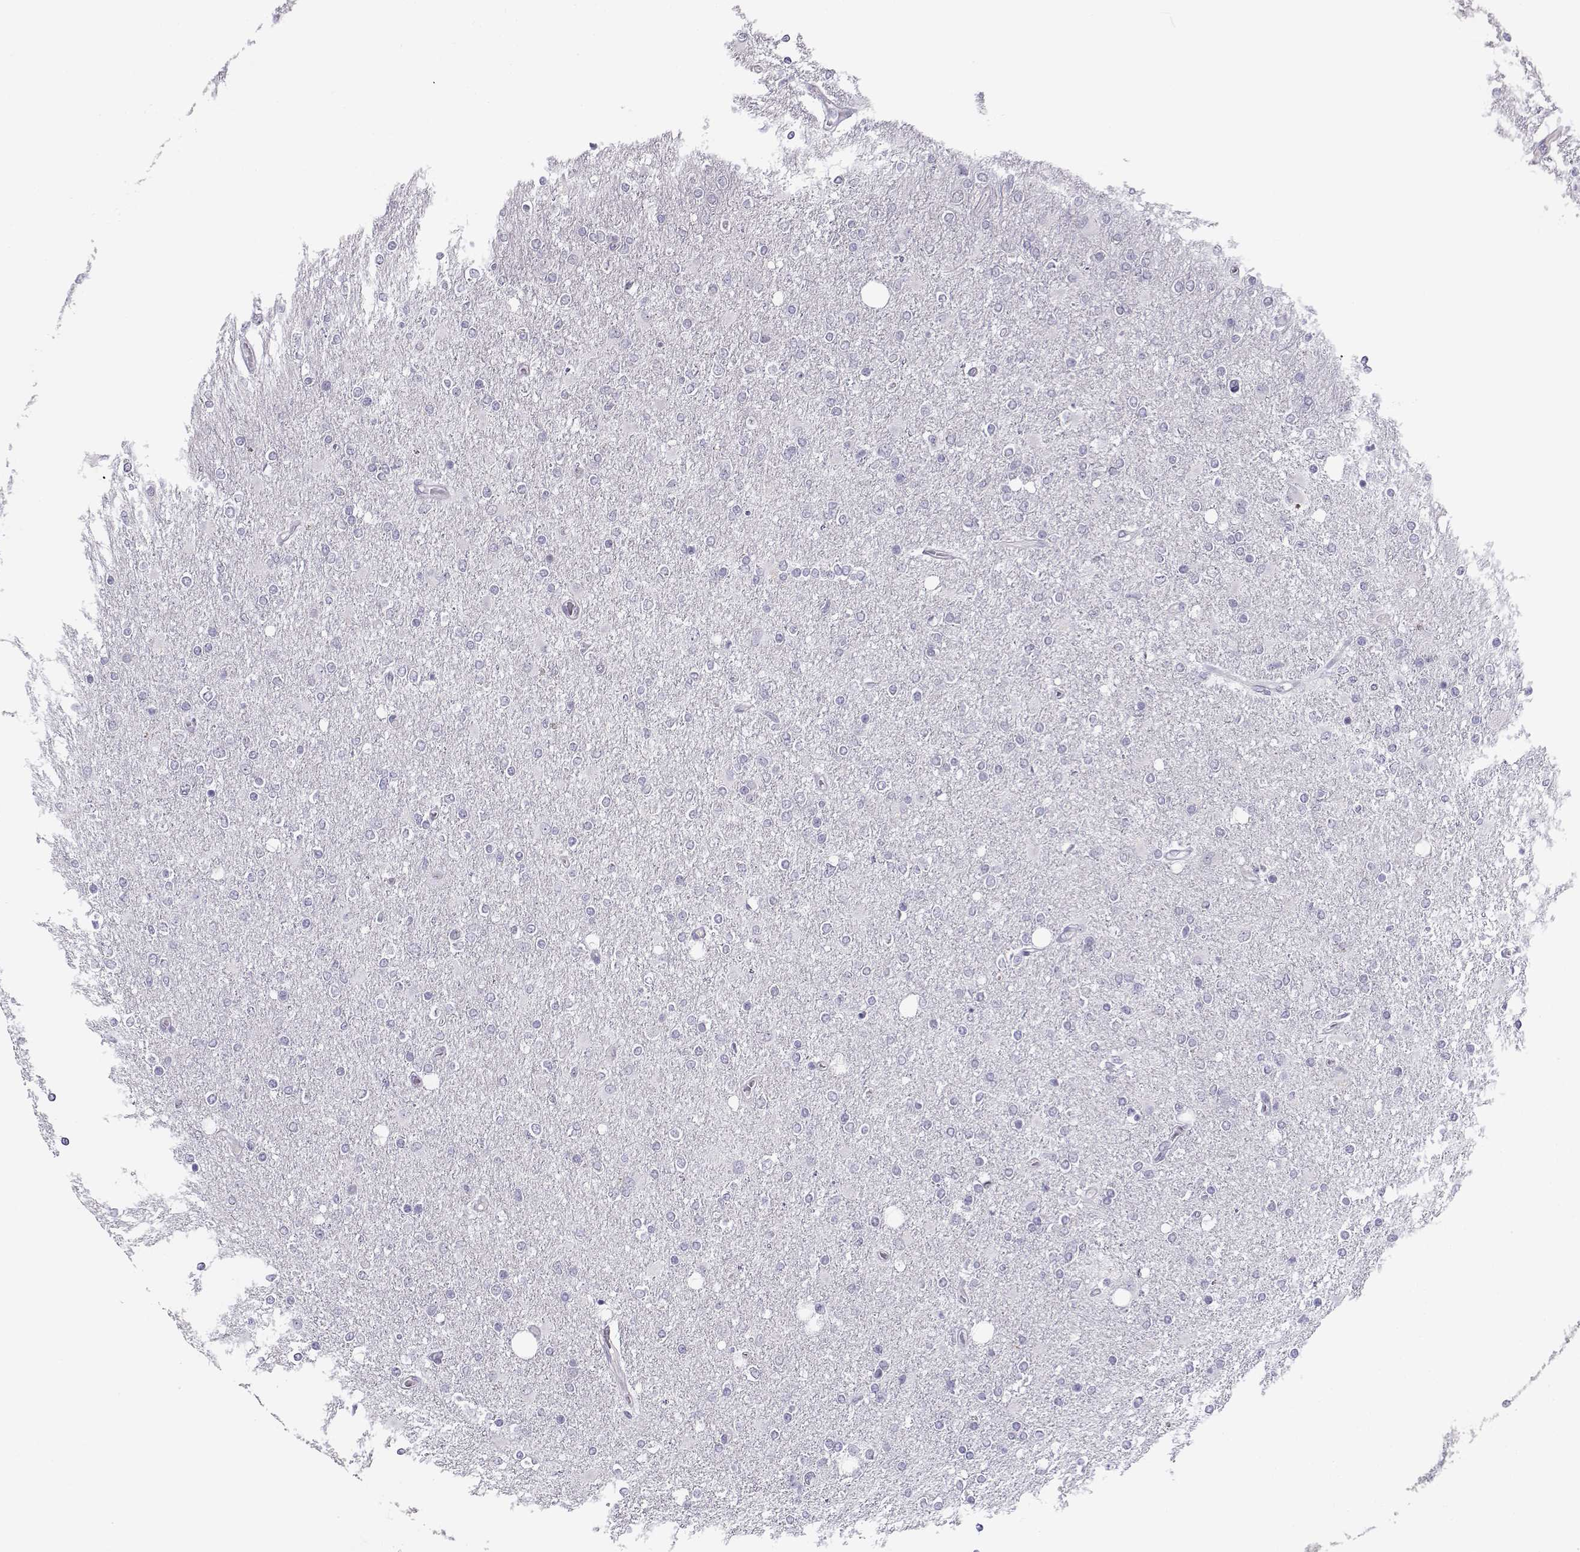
{"staining": {"intensity": "negative", "quantity": "none", "location": "none"}, "tissue": "glioma", "cell_type": "Tumor cells", "image_type": "cancer", "snomed": [{"axis": "morphology", "description": "Glioma, malignant, High grade"}, {"axis": "topography", "description": "Cerebral cortex"}], "caption": "The histopathology image shows no staining of tumor cells in malignant glioma (high-grade).", "gene": "CFAP77", "patient": {"sex": "male", "age": 70}}